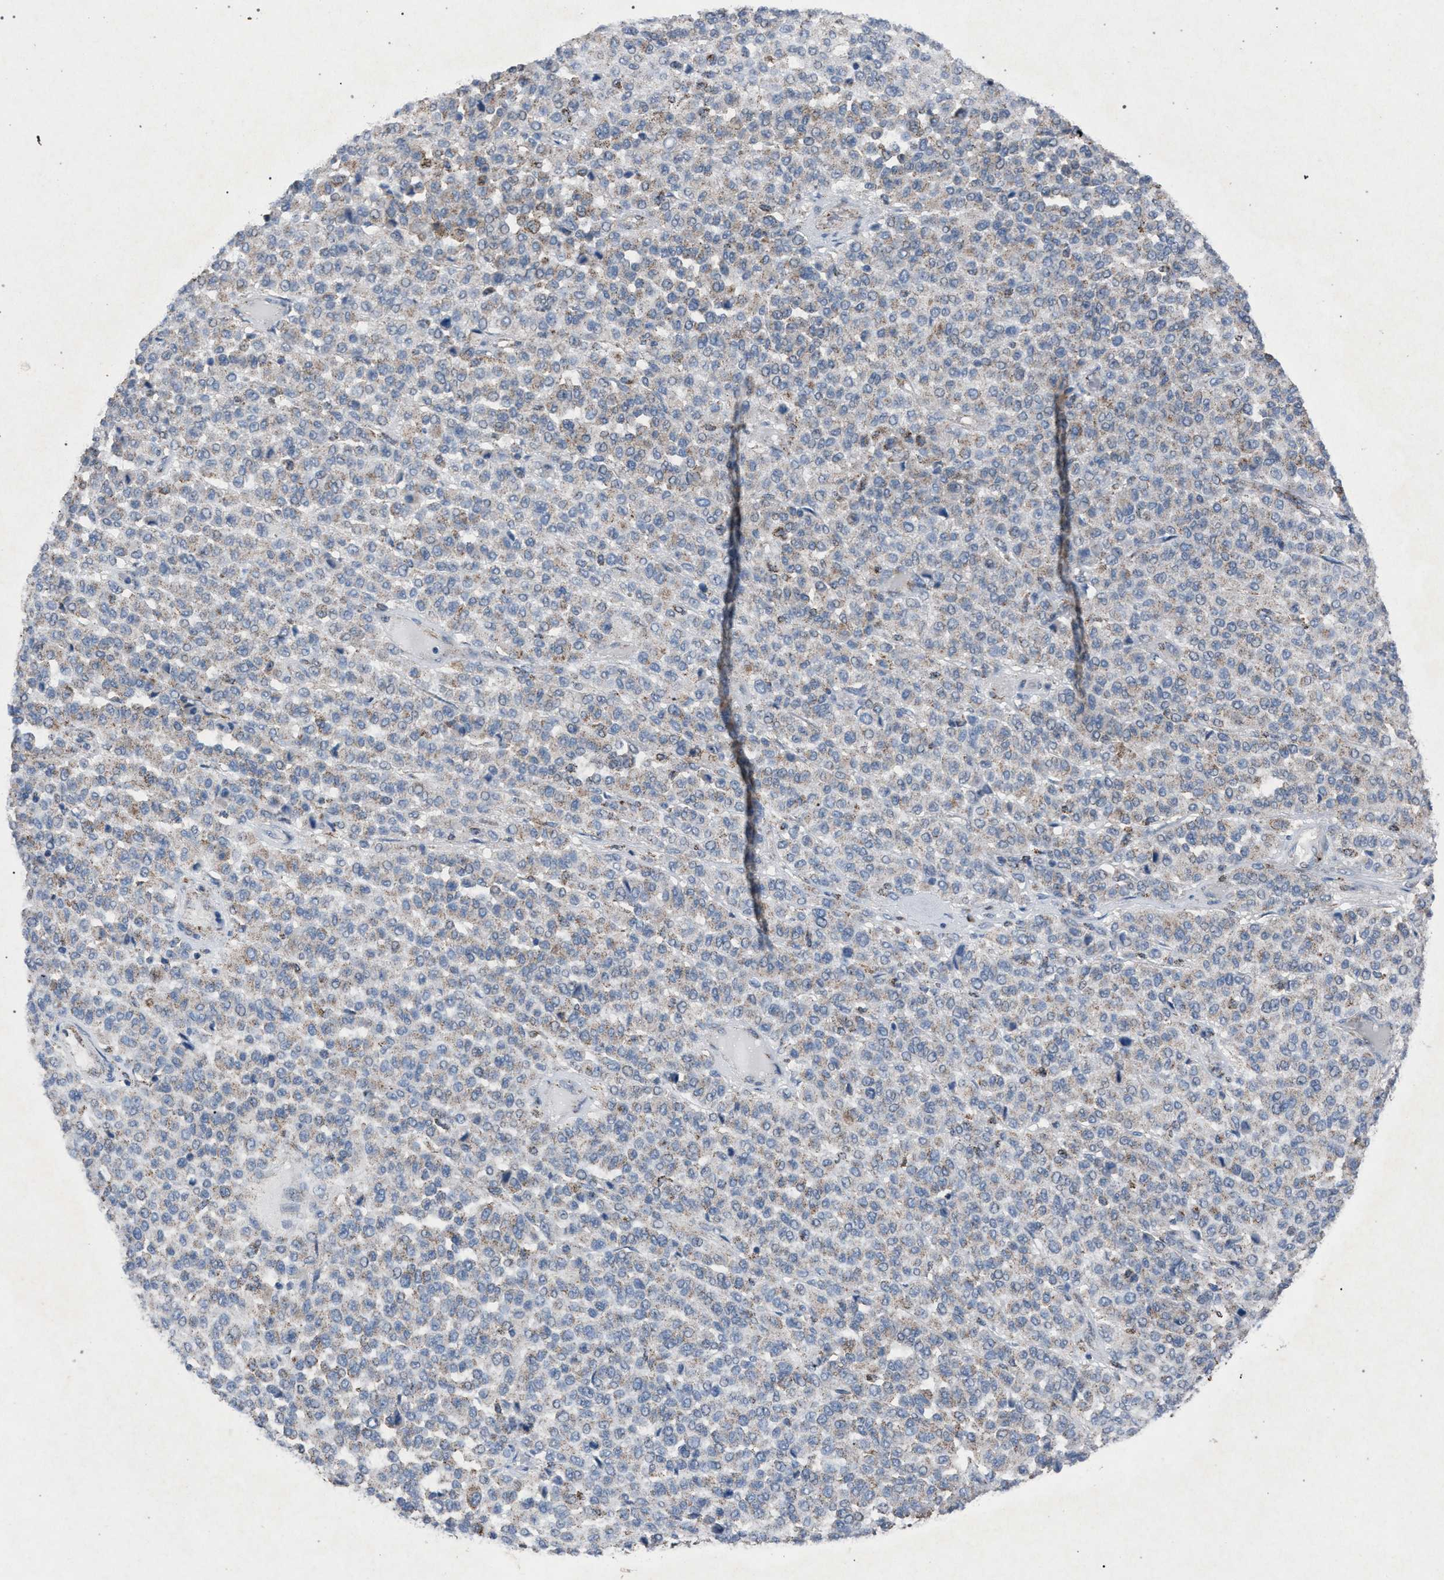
{"staining": {"intensity": "weak", "quantity": "25%-75%", "location": "cytoplasmic/membranous"}, "tissue": "melanoma", "cell_type": "Tumor cells", "image_type": "cancer", "snomed": [{"axis": "morphology", "description": "Malignant melanoma, Metastatic site"}, {"axis": "topography", "description": "Pancreas"}], "caption": "Brown immunohistochemical staining in human malignant melanoma (metastatic site) reveals weak cytoplasmic/membranous expression in about 25%-75% of tumor cells.", "gene": "HSD17B4", "patient": {"sex": "female", "age": 30}}